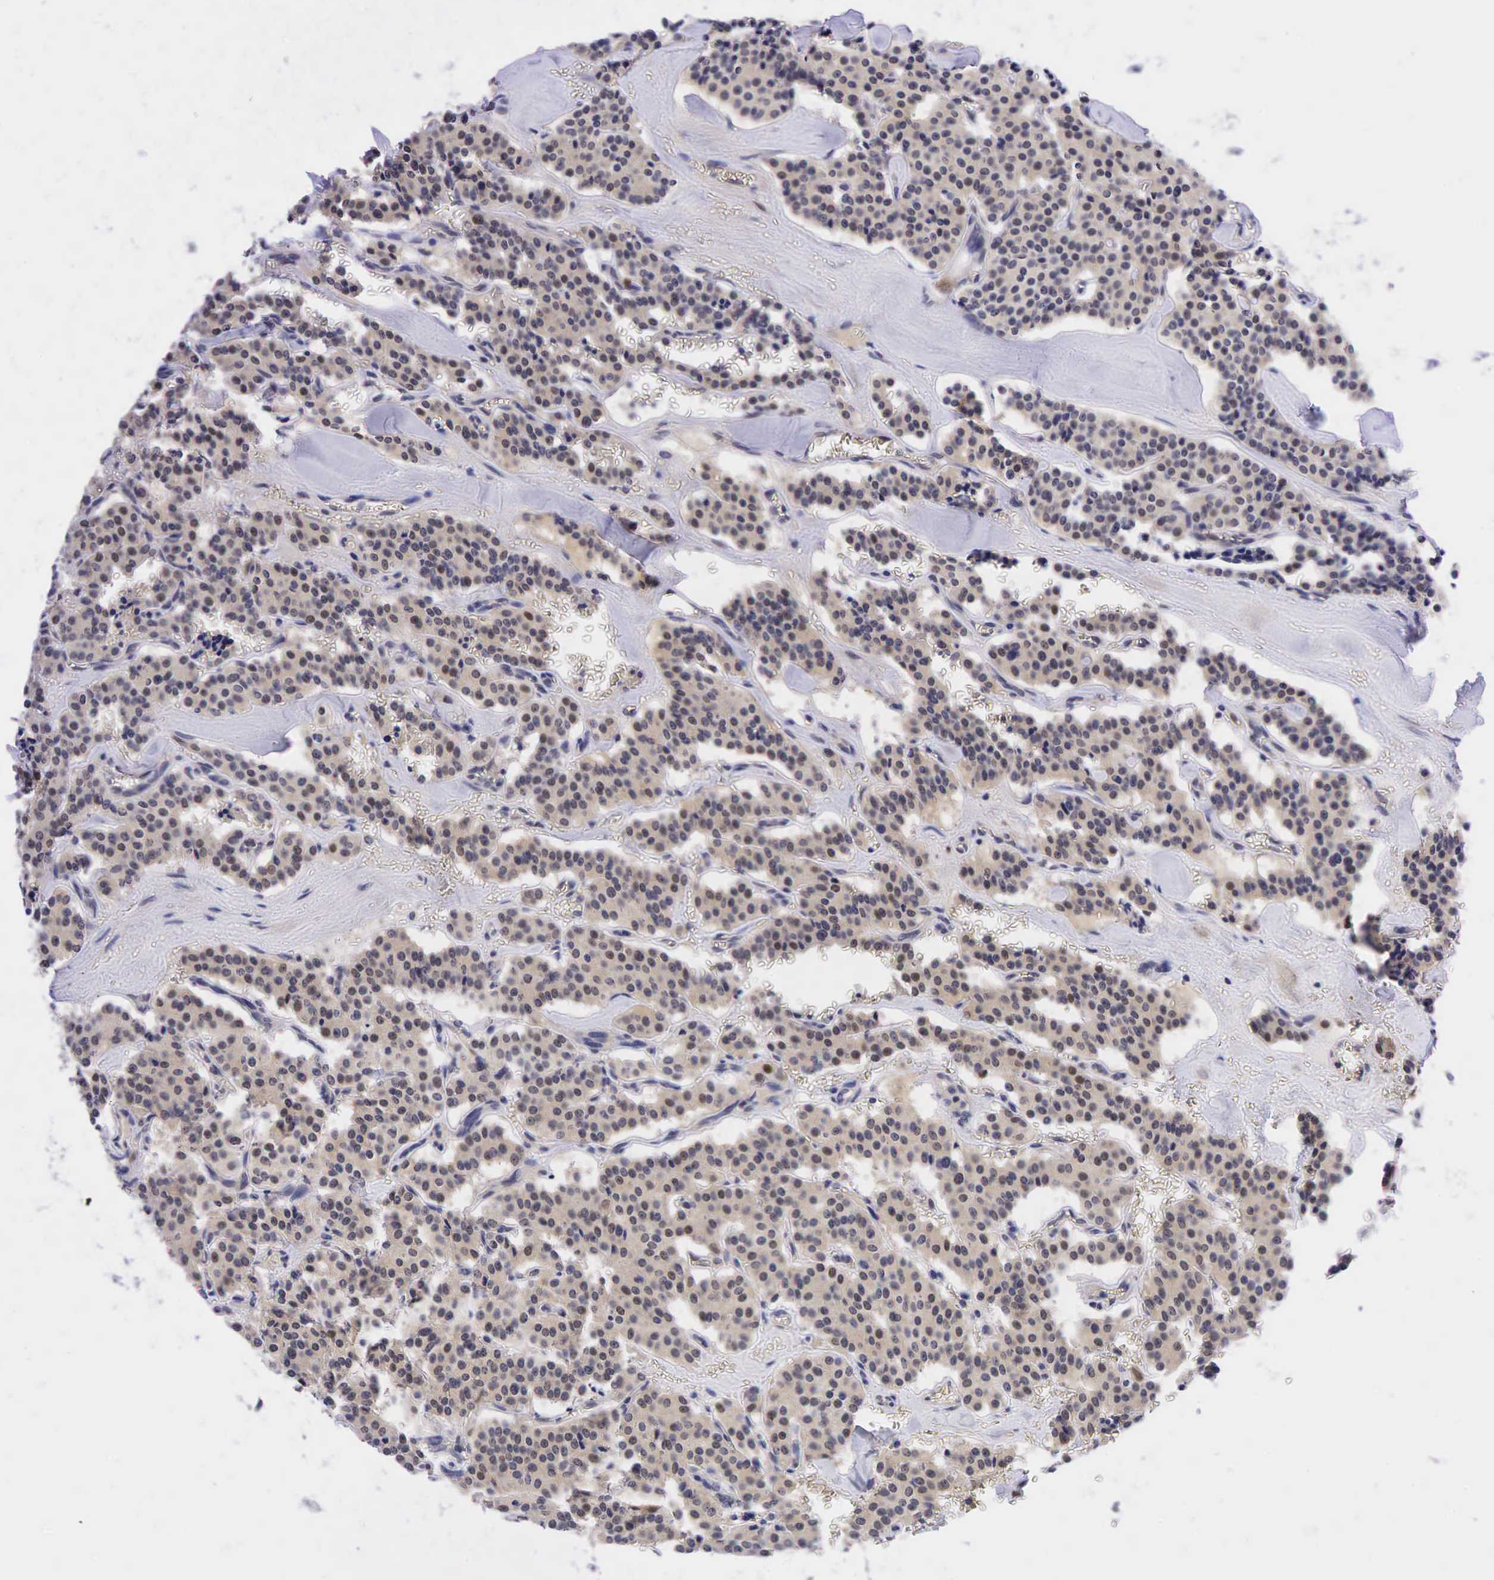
{"staining": {"intensity": "weak", "quantity": "25%-75%", "location": "nuclear"}, "tissue": "carcinoid", "cell_type": "Tumor cells", "image_type": "cancer", "snomed": [{"axis": "morphology", "description": "Carcinoid, malignant, NOS"}, {"axis": "topography", "description": "Bronchus"}], "caption": "This photomicrograph displays immunohistochemistry (IHC) staining of human malignant carcinoid, with low weak nuclear staining in about 25%-75% of tumor cells.", "gene": "CCND1", "patient": {"sex": "male", "age": 55}}